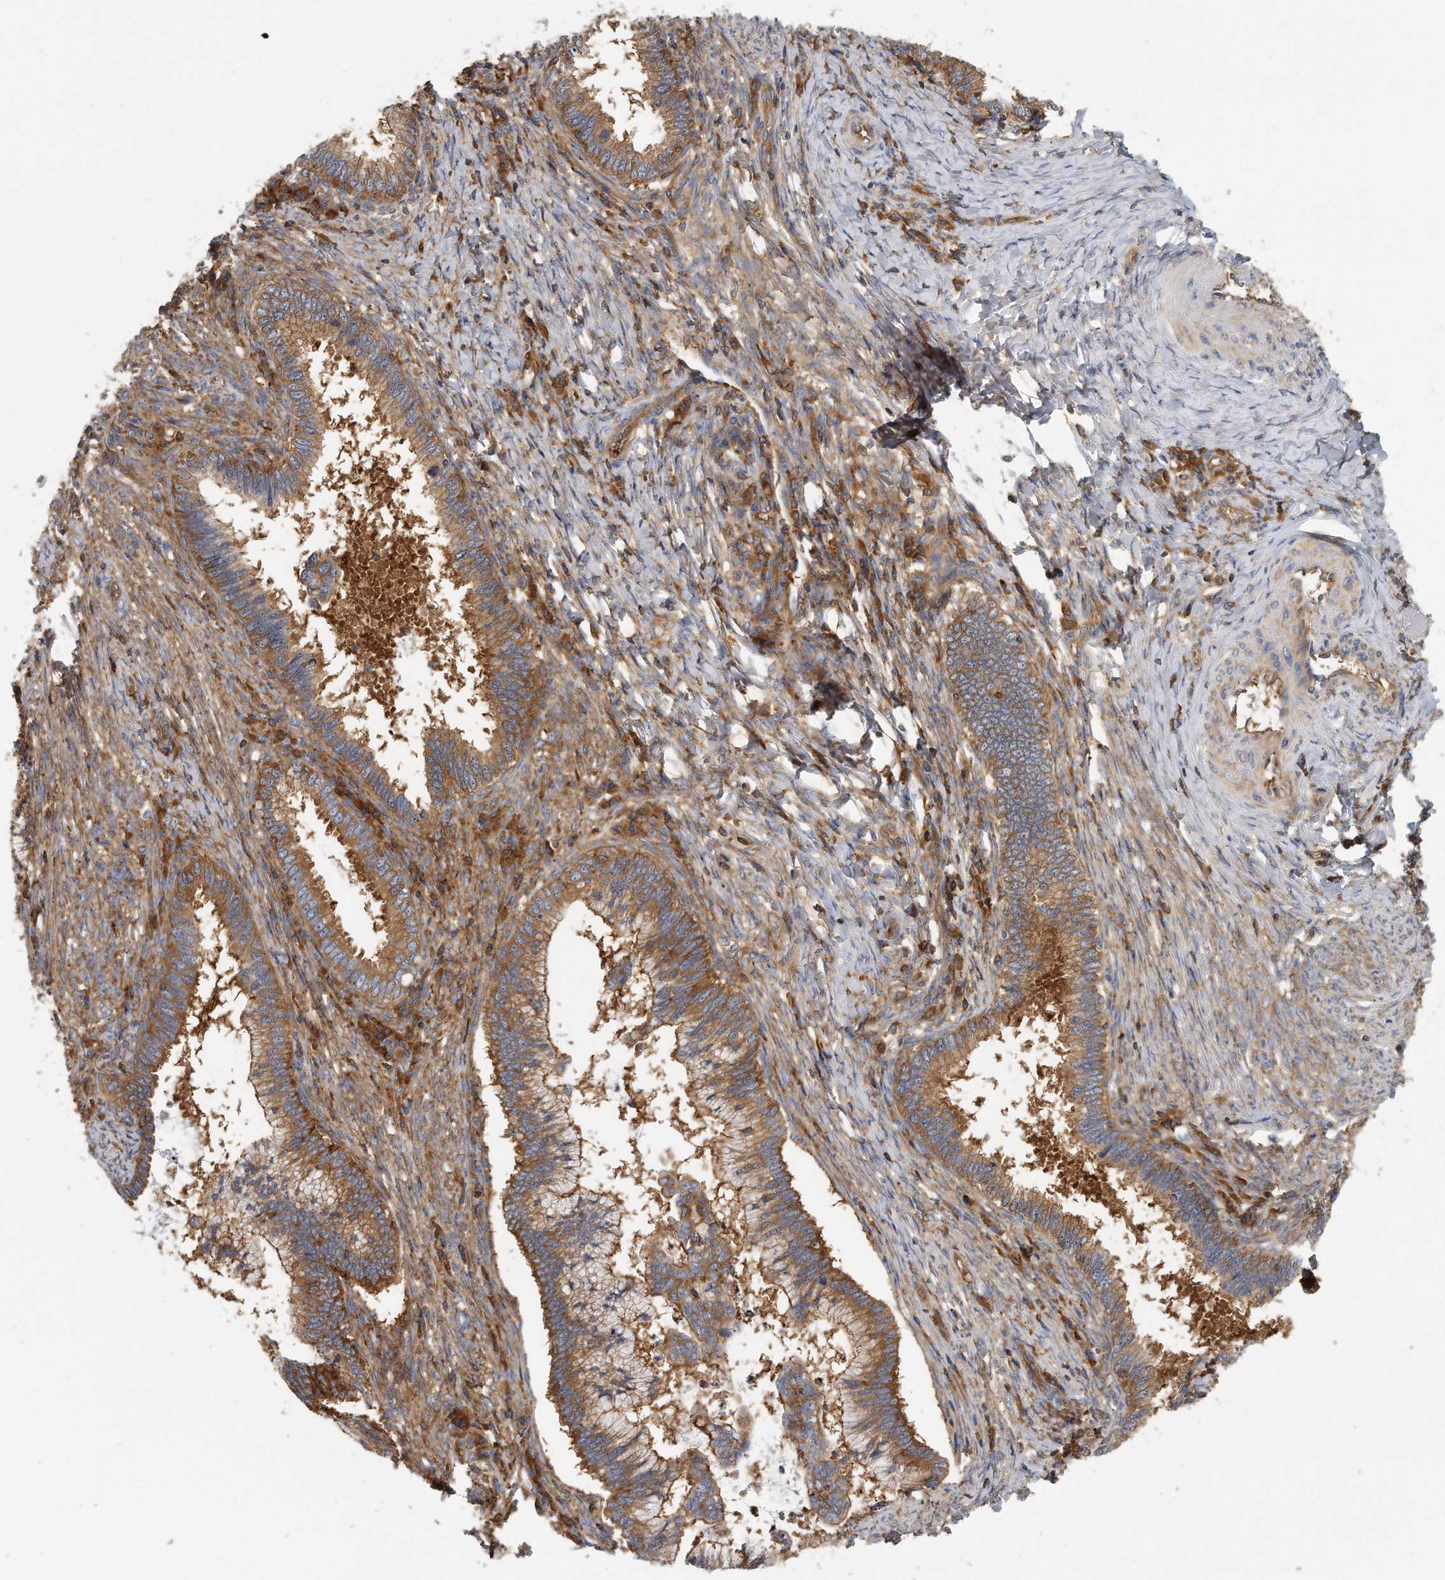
{"staining": {"intensity": "strong", "quantity": ">75%", "location": "cytoplasmic/membranous"}, "tissue": "cervical cancer", "cell_type": "Tumor cells", "image_type": "cancer", "snomed": [{"axis": "morphology", "description": "Adenocarcinoma, NOS"}, {"axis": "topography", "description": "Cervix"}], "caption": "IHC (DAB (3,3'-diaminobenzidine)) staining of cervical cancer (adenocarcinoma) shows strong cytoplasmic/membranous protein positivity in approximately >75% of tumor cells. (DAB IHC, brown staining for protein, blue staining for nuclei).", "gene": "EIF3I", "patient": {"sex": "female", "age": 36}}